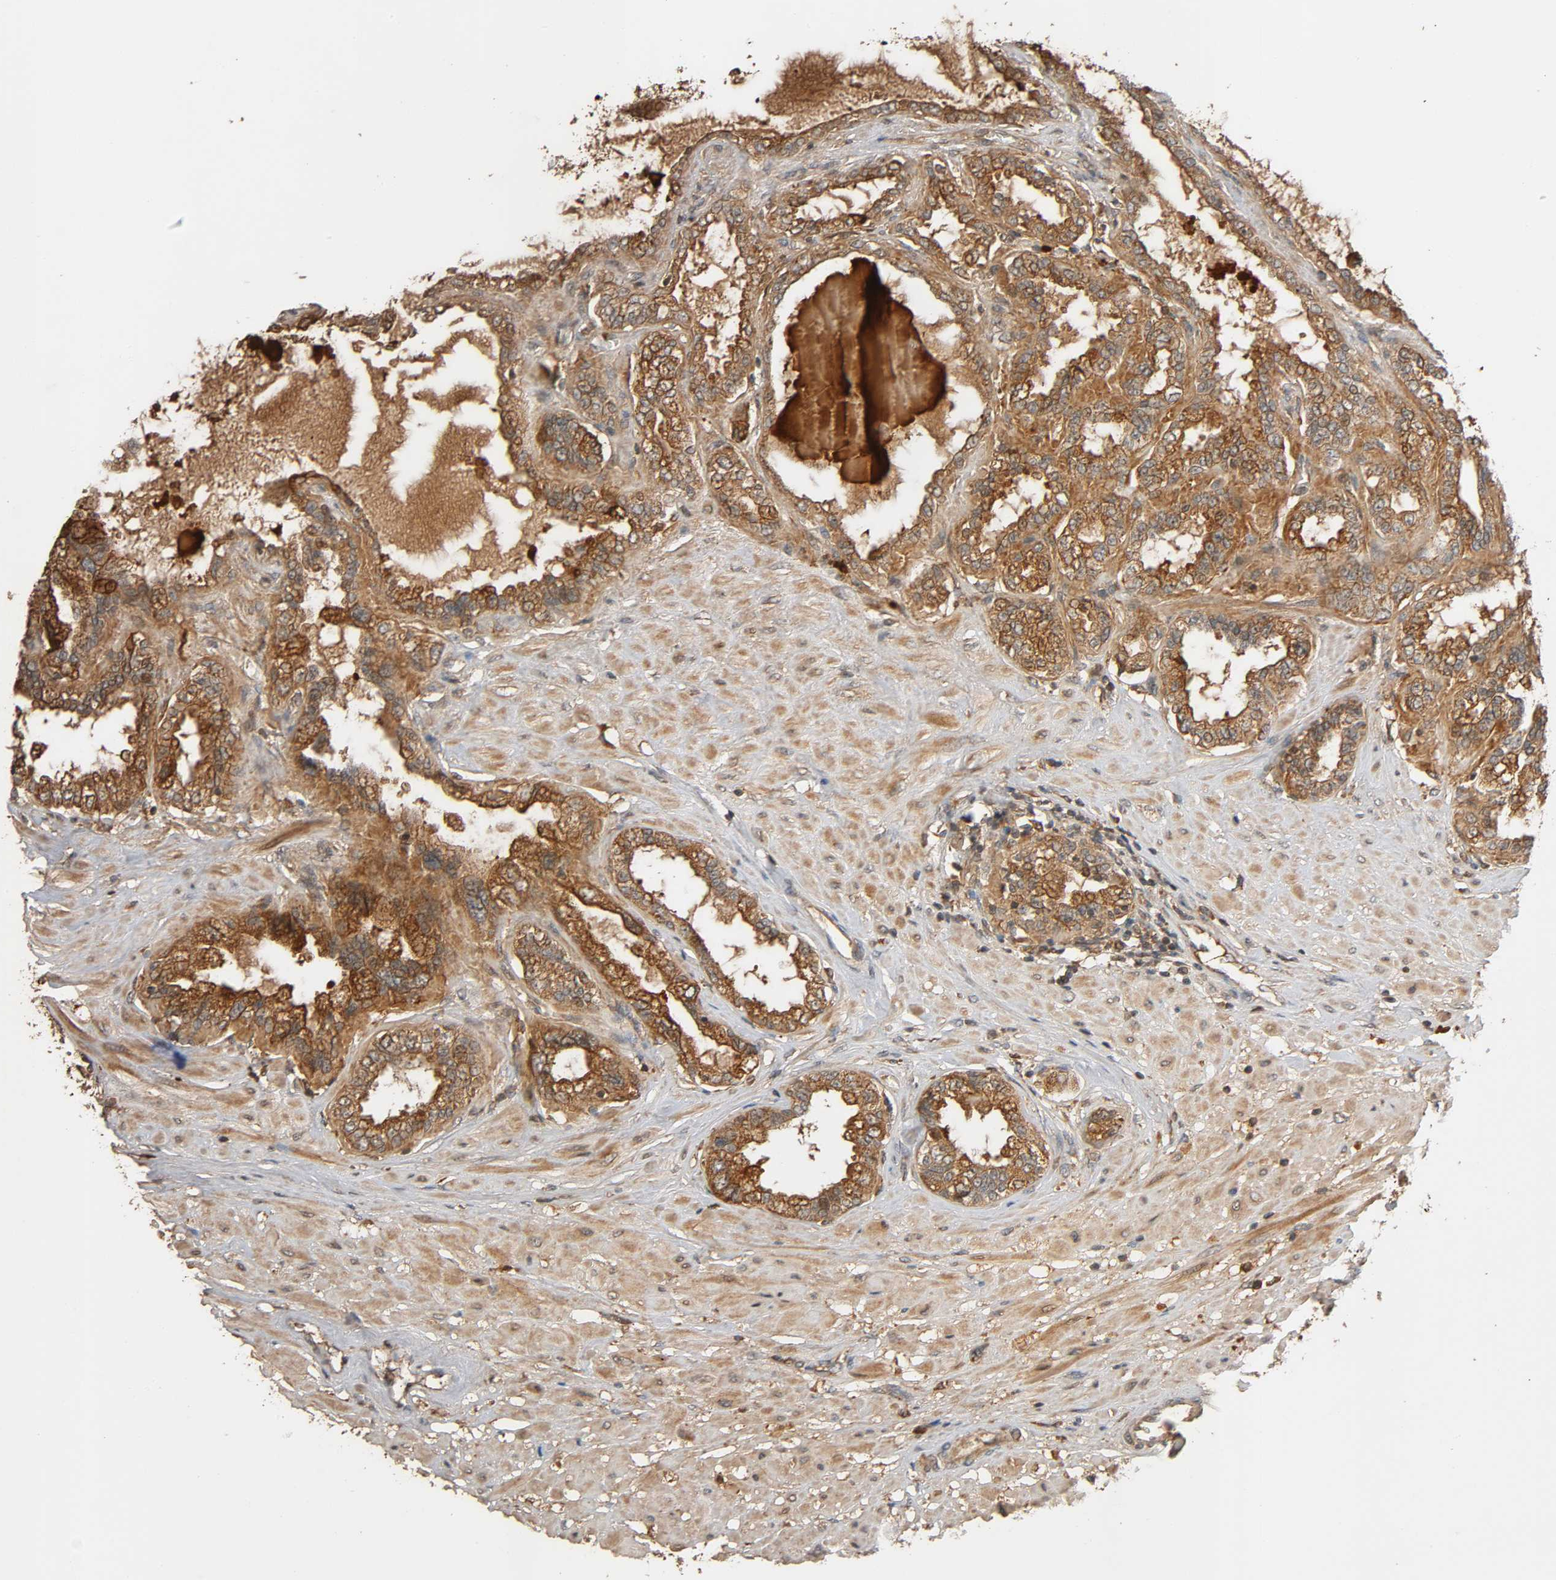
{"staining": {"intensity": "strong", "quantity": ">75%", "location": "cytoplasmic/membranous"}, "tissue": "seminal vesicle", "cell_type": "Glandular cells", "image_type": "normal", "snomed": [{"axis": "morphology", "description": "Normal tissue, NOS"}, {"axis": "morphology", "description": "Inflammation, NOS"}, {"axis": "topography", "description": "Urinary bladder"}, {"axis": "topography", "description": "Prostate"}, {"axis": "topography", "description": "Seminal veicle"}], "caption": "The immunohistochemical stain highlights strong cytoplasmic/membranous expression in glandular cells of normal seminal vesicle. The staining is performed using DAB brown chromogen to label protein expression. The nuclei are counter-stained blue using hematoxylin.", "gene": "MAP3K8", "patient": {"sex": "male", "age": 82}}